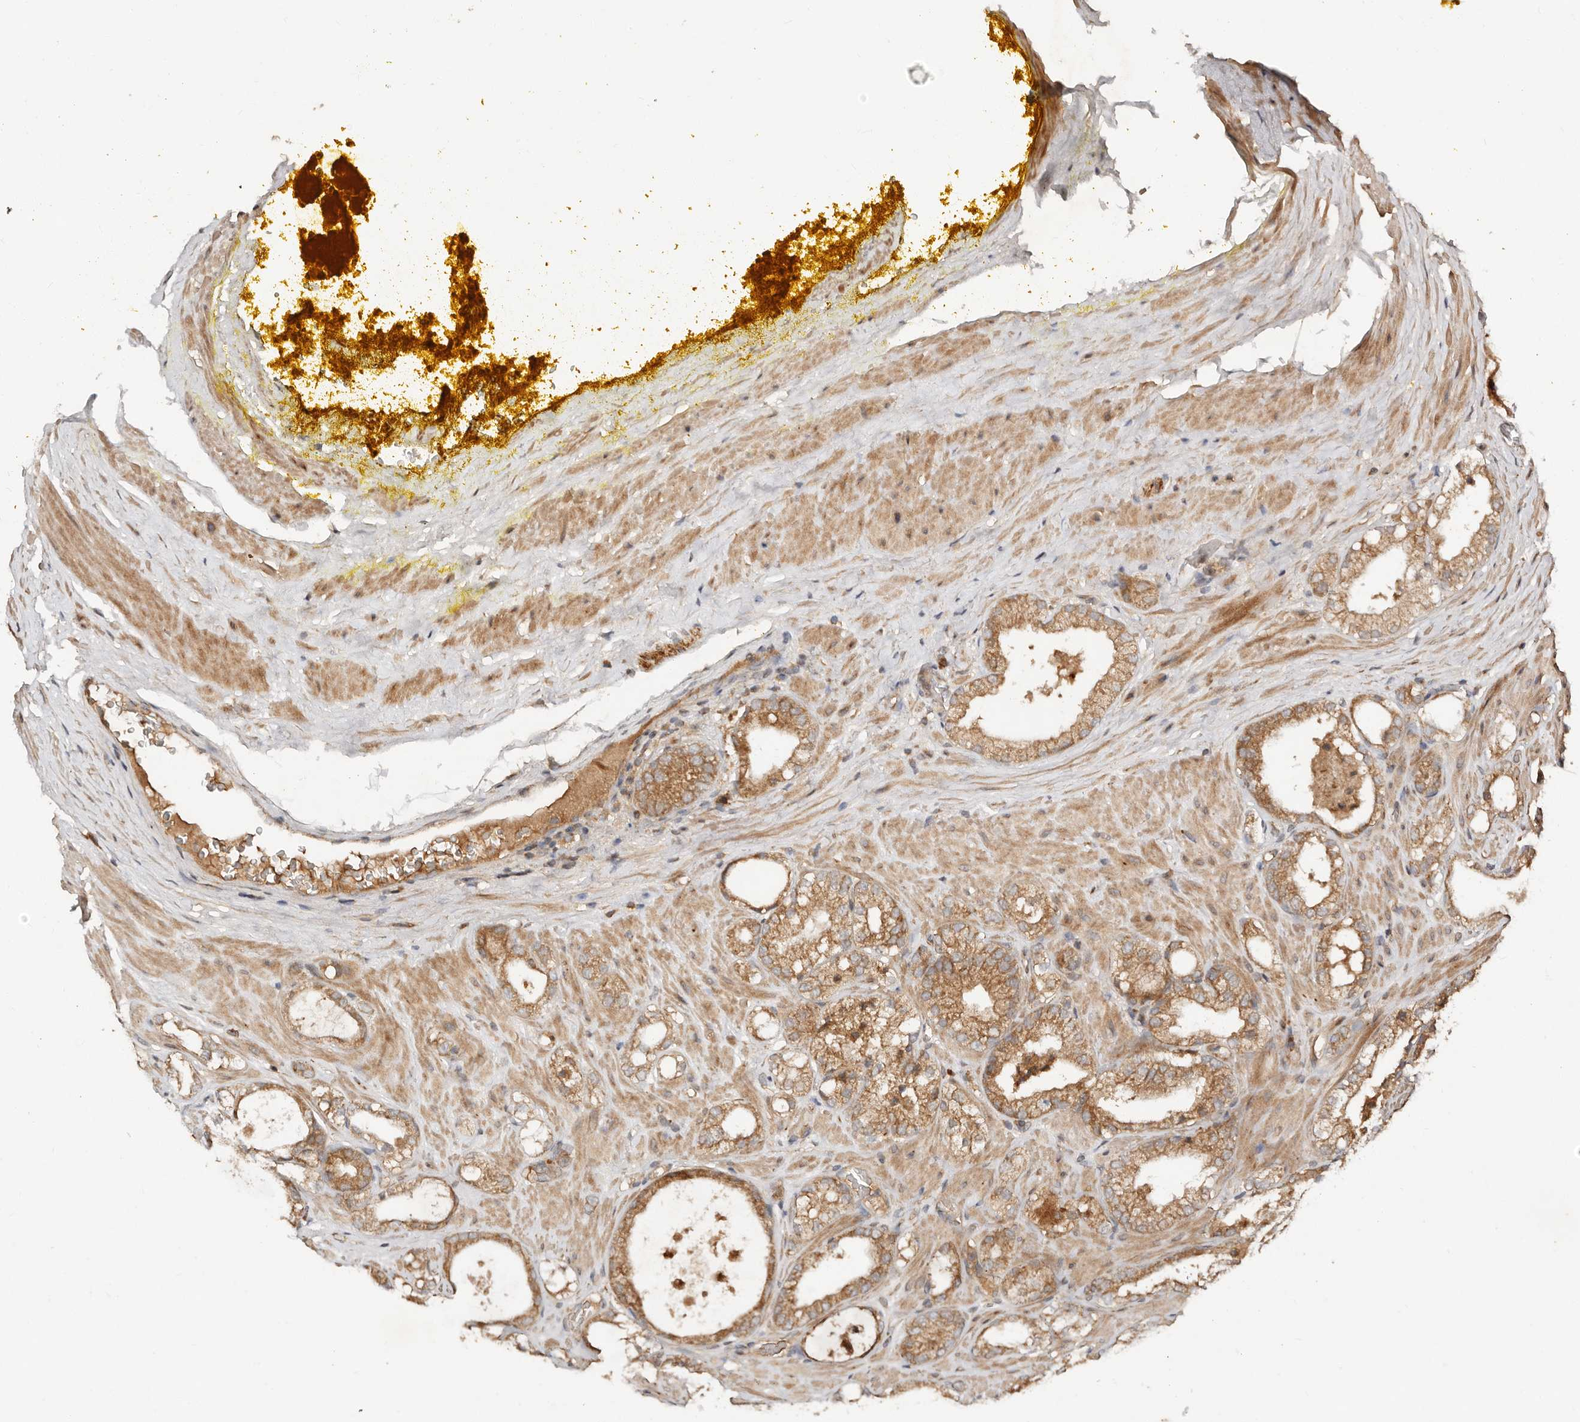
{"staining": {"intensity": "moderate", "quantity": ">75%", "location": "cytoplasmic/membranous"}, "tissue": "prostate cancer", "cell_type": "Tumor cells", "image_type": "cancer", "snomed": [{"axis": "morphology", "description": "Adenocarcinoma, High grade"}, {"axis": "topography", "description": "Prostate"}], "caption": "Immunohistochemical staining of adenocarcinoma (high-grade) (prostate) exhibits medium levels of moderate cytoplasmic/membranous protein expression in about >75% of tumor cells.", "gene": "DENND11", "patient": {"sex": "male", "age": 58}}